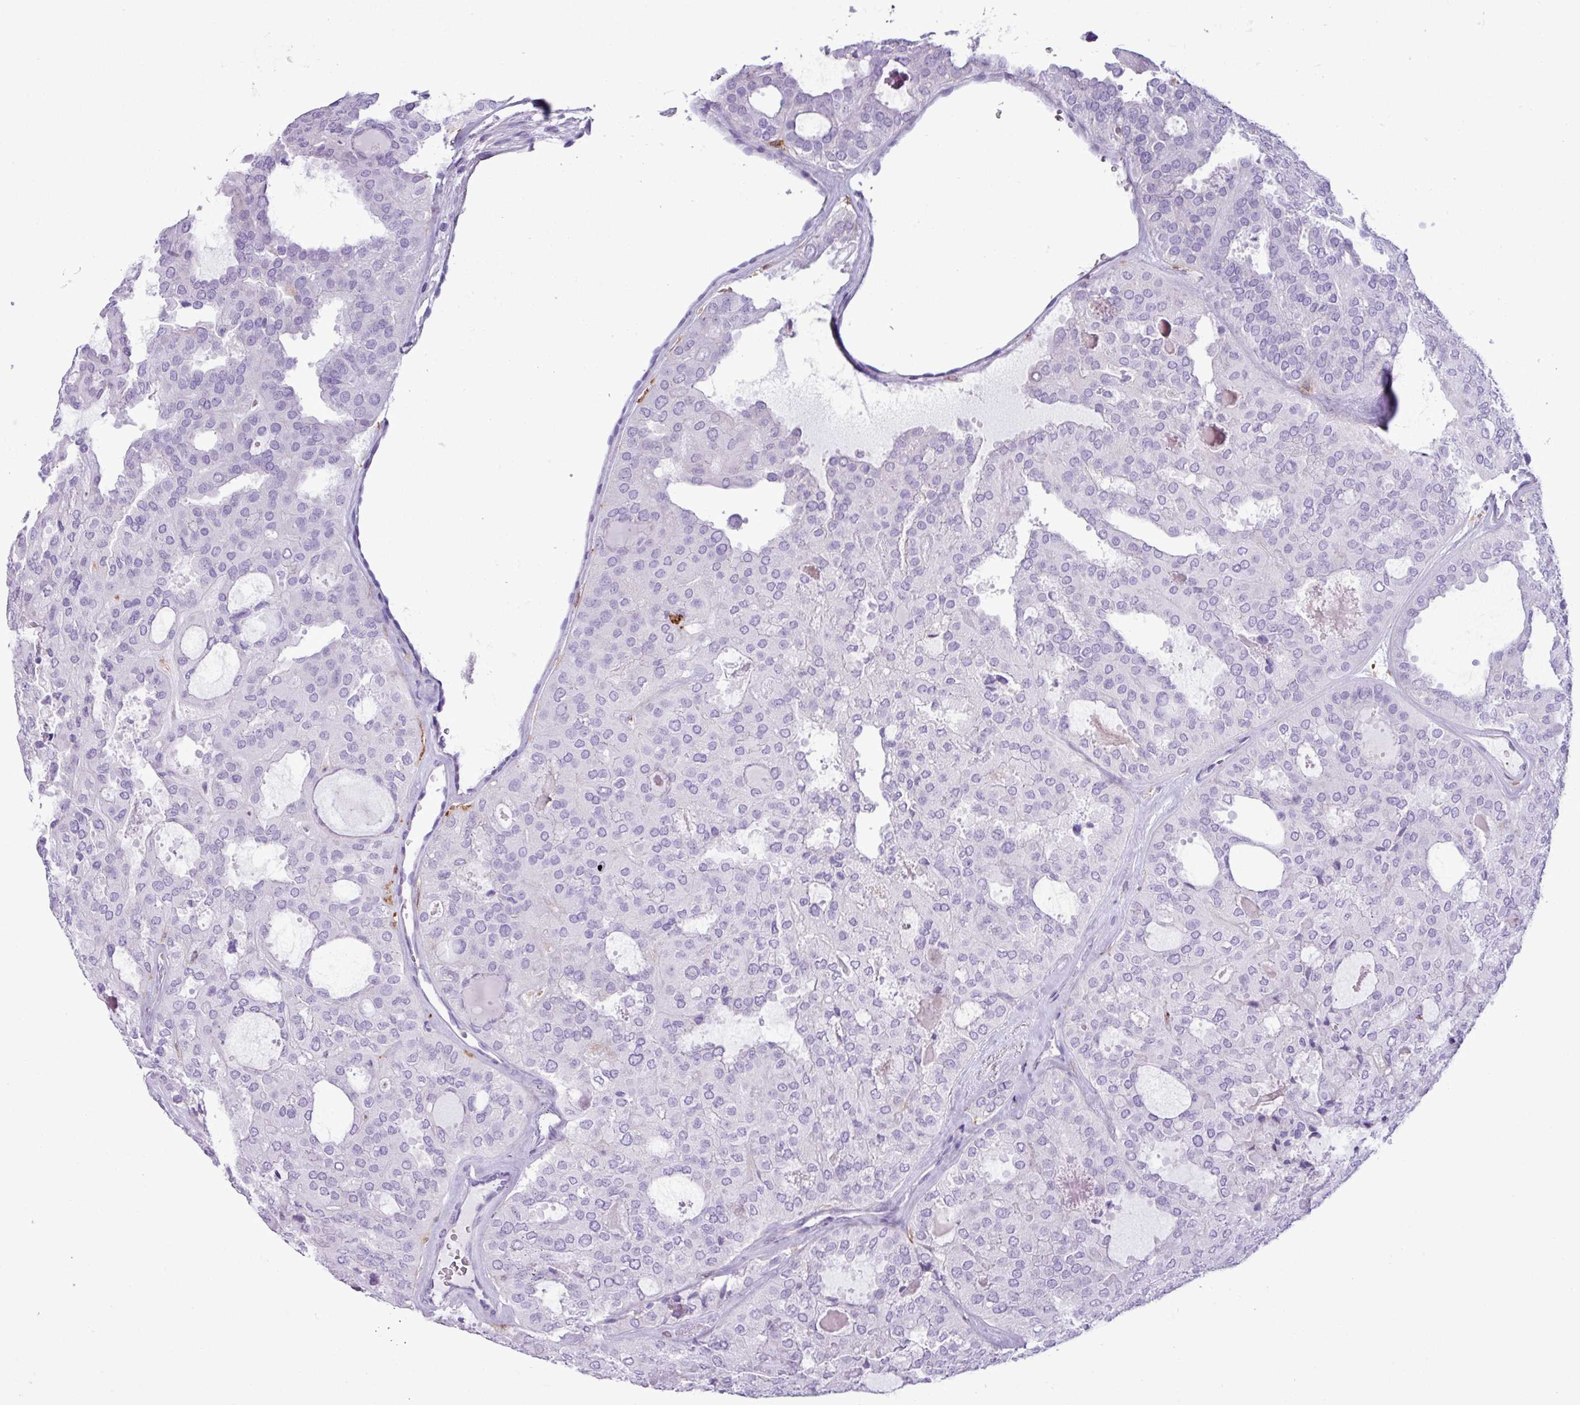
{"staining": {"intensity": "negative", "quantity": "none", "location": "none"}, "tissue": "thyroid cancer", "cell_type": "Tumor cells", "image_type": "cancer", "snomed": [{"axis": "morphology", "description": "Follicular adenoma carcinoma, NOS"}, {"axis": "topography", "description": "Thyroid gland"}], "caption": "Tumor cells show no significant staining in thyroid cancer (follicular adenoma carcinoma). (Stains: DAB immunohistochemistry (IHC) with hematoxylin counter stain, Microscopy: brightfield microscopy at high magnification).", "gene": "TMEM200C", "patient": {"sex": "male", "age": 75}}